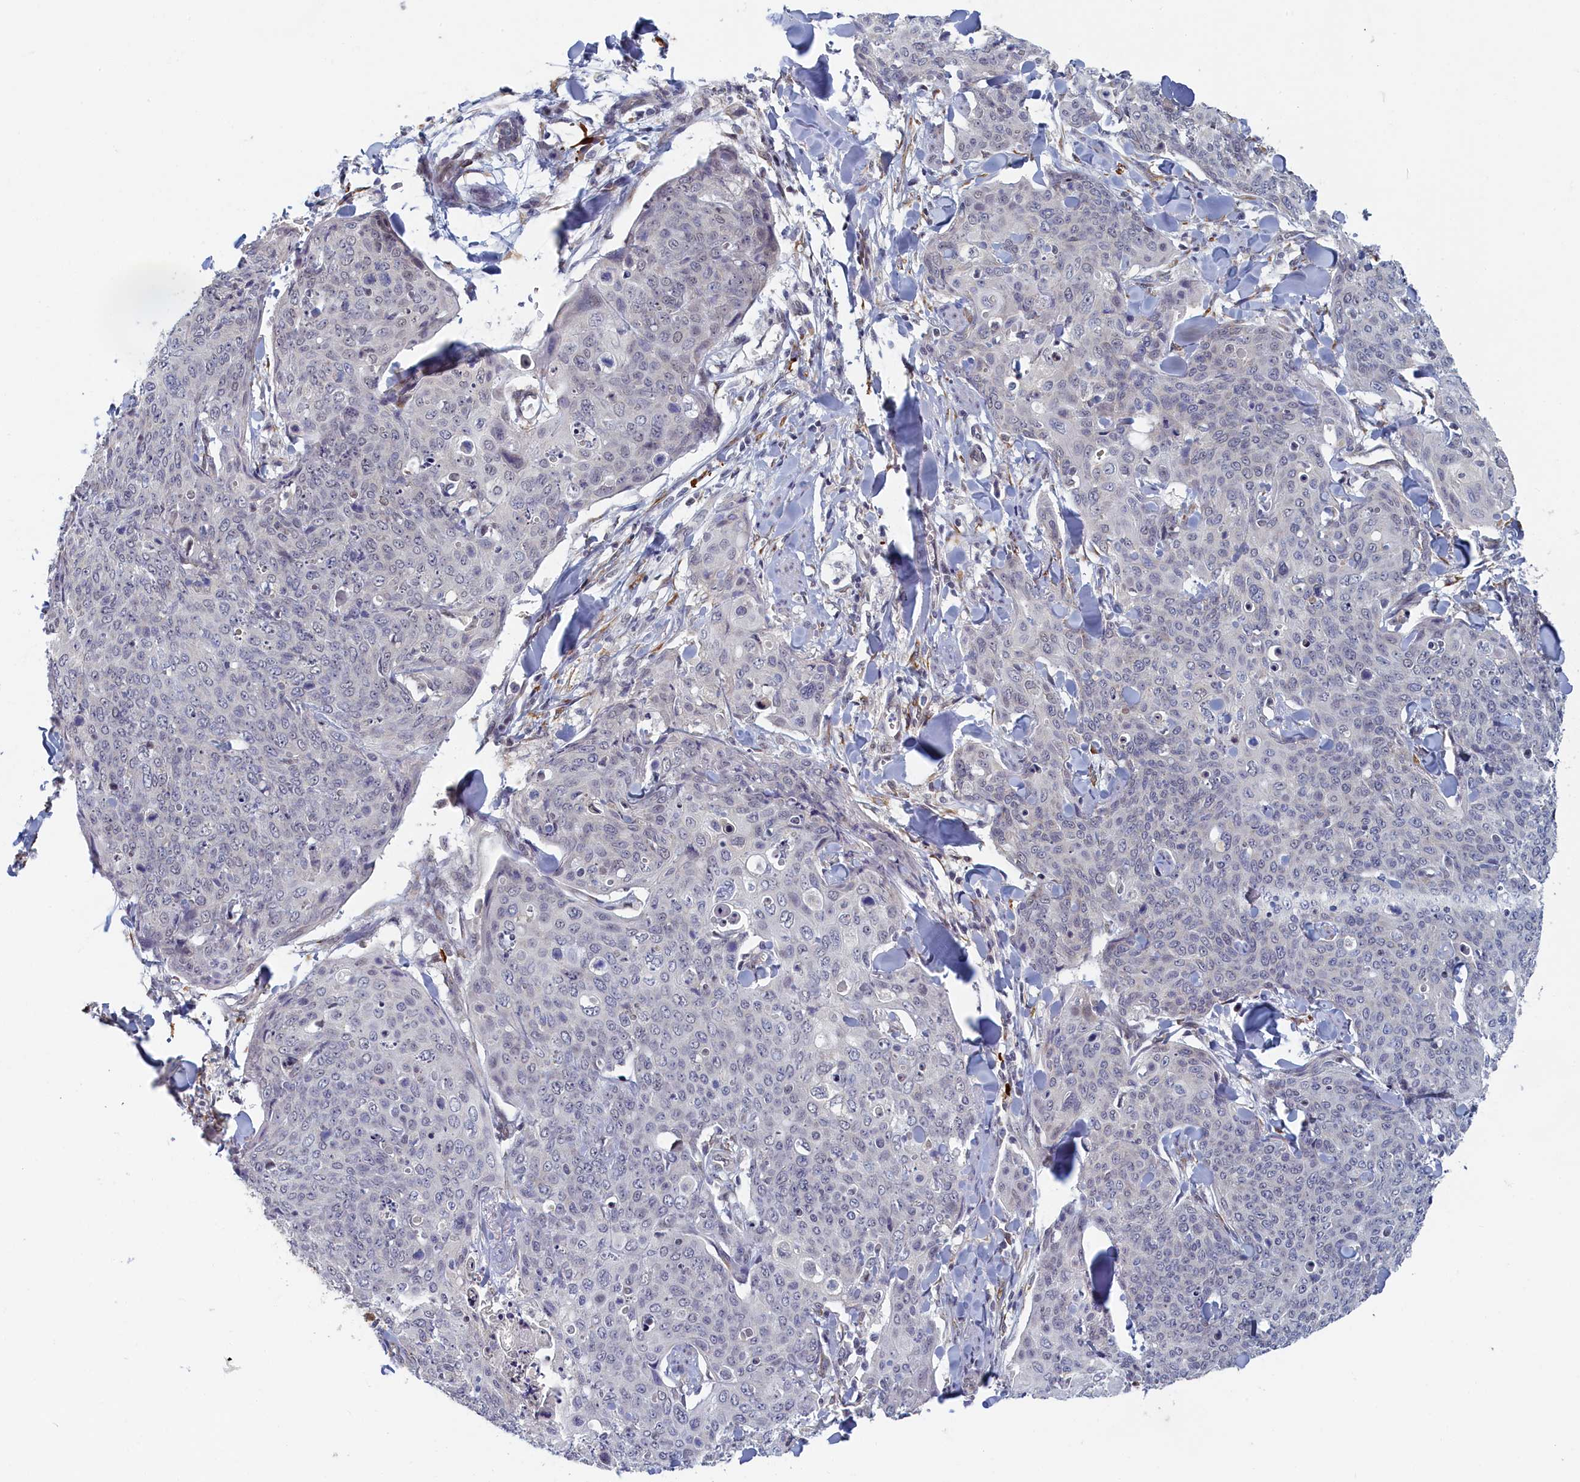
{"staining": {"intensity": "negative", "quantity": "none", "location": "none"}, "tissue": "skin cancer", "cell_type": "Tumor cells", "image_type": "cancer", "snomed": [{"axis": "morphology", "description": "Squamous cell carcinoma, NOS"}, {"axis": "topography", "description": "Skin"}, {"axis": "topography", "description": "Vulva"}], "caption": "A high-resolution image shows immunohistochemistry staining of squamous cell carcinoma (skin), which demonstrates no significant positivity in tumor cells. Brightfield microscopy of immunohistochemistry (IHC) stained with DAB (3,3'-diaminobenzidine) (brown) and hematoxylin (blue), captured at high magnification.", "gene": "DNAJC17", "patient": {"sex": "female", "age": 85}}